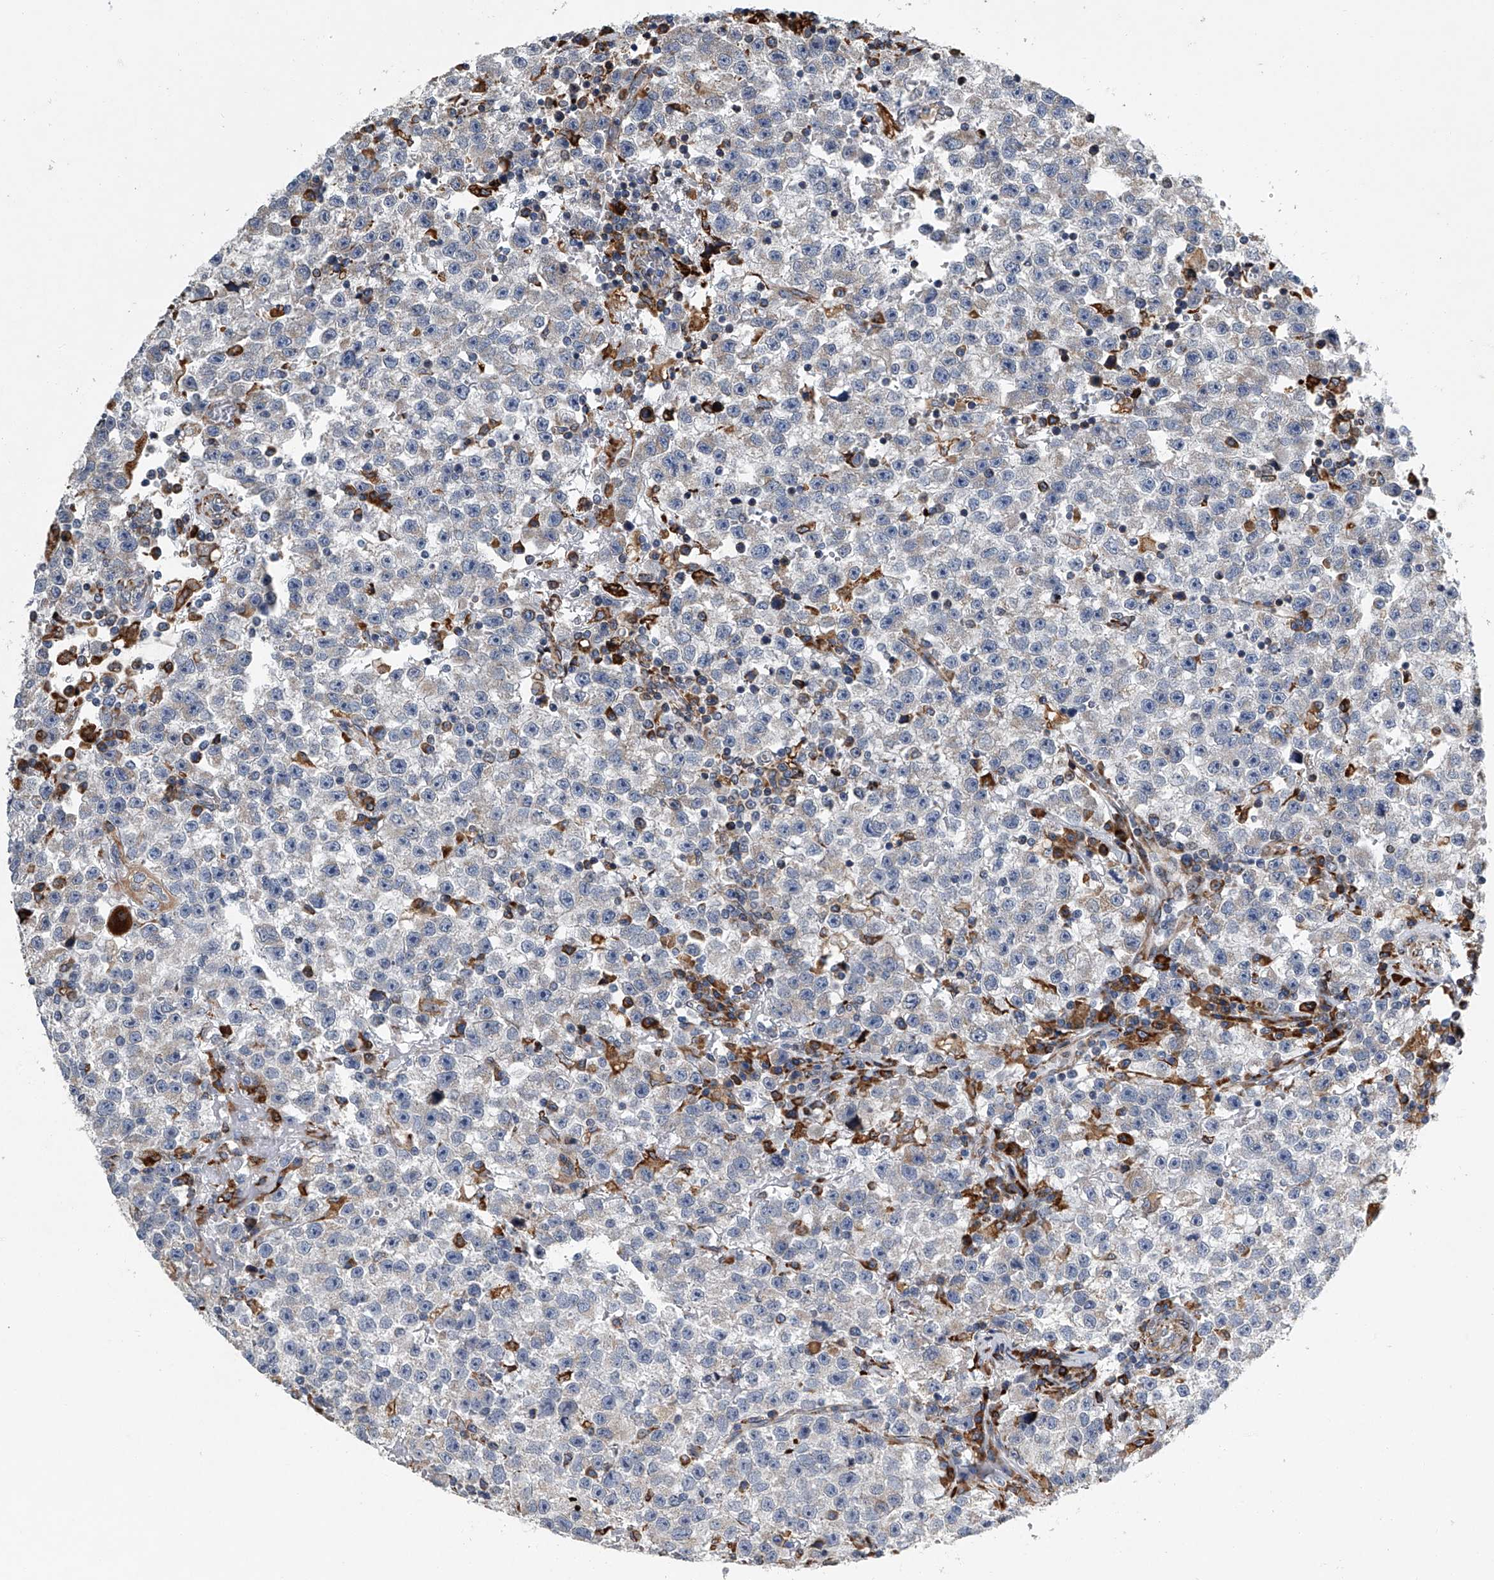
{"staining": {"intensity": "negative", "quantity": "none", "location": "none"}, "tissue": "testis cancer", "cell_type": "Tumor cells", "image_type": "cancer", "snomed": [{"axis": "morphology", "description": "Seminoma, NOS"}, {"axis": "topography", "description": "Testis"}], "caption": "The immunohistochemistry (IHC) photomicrograph has no significant expression in tumor cells of testis cancer (seminoma) tissue.", "gene": "TMEM63C", "patient": {"sex": "male", "age": 22}}